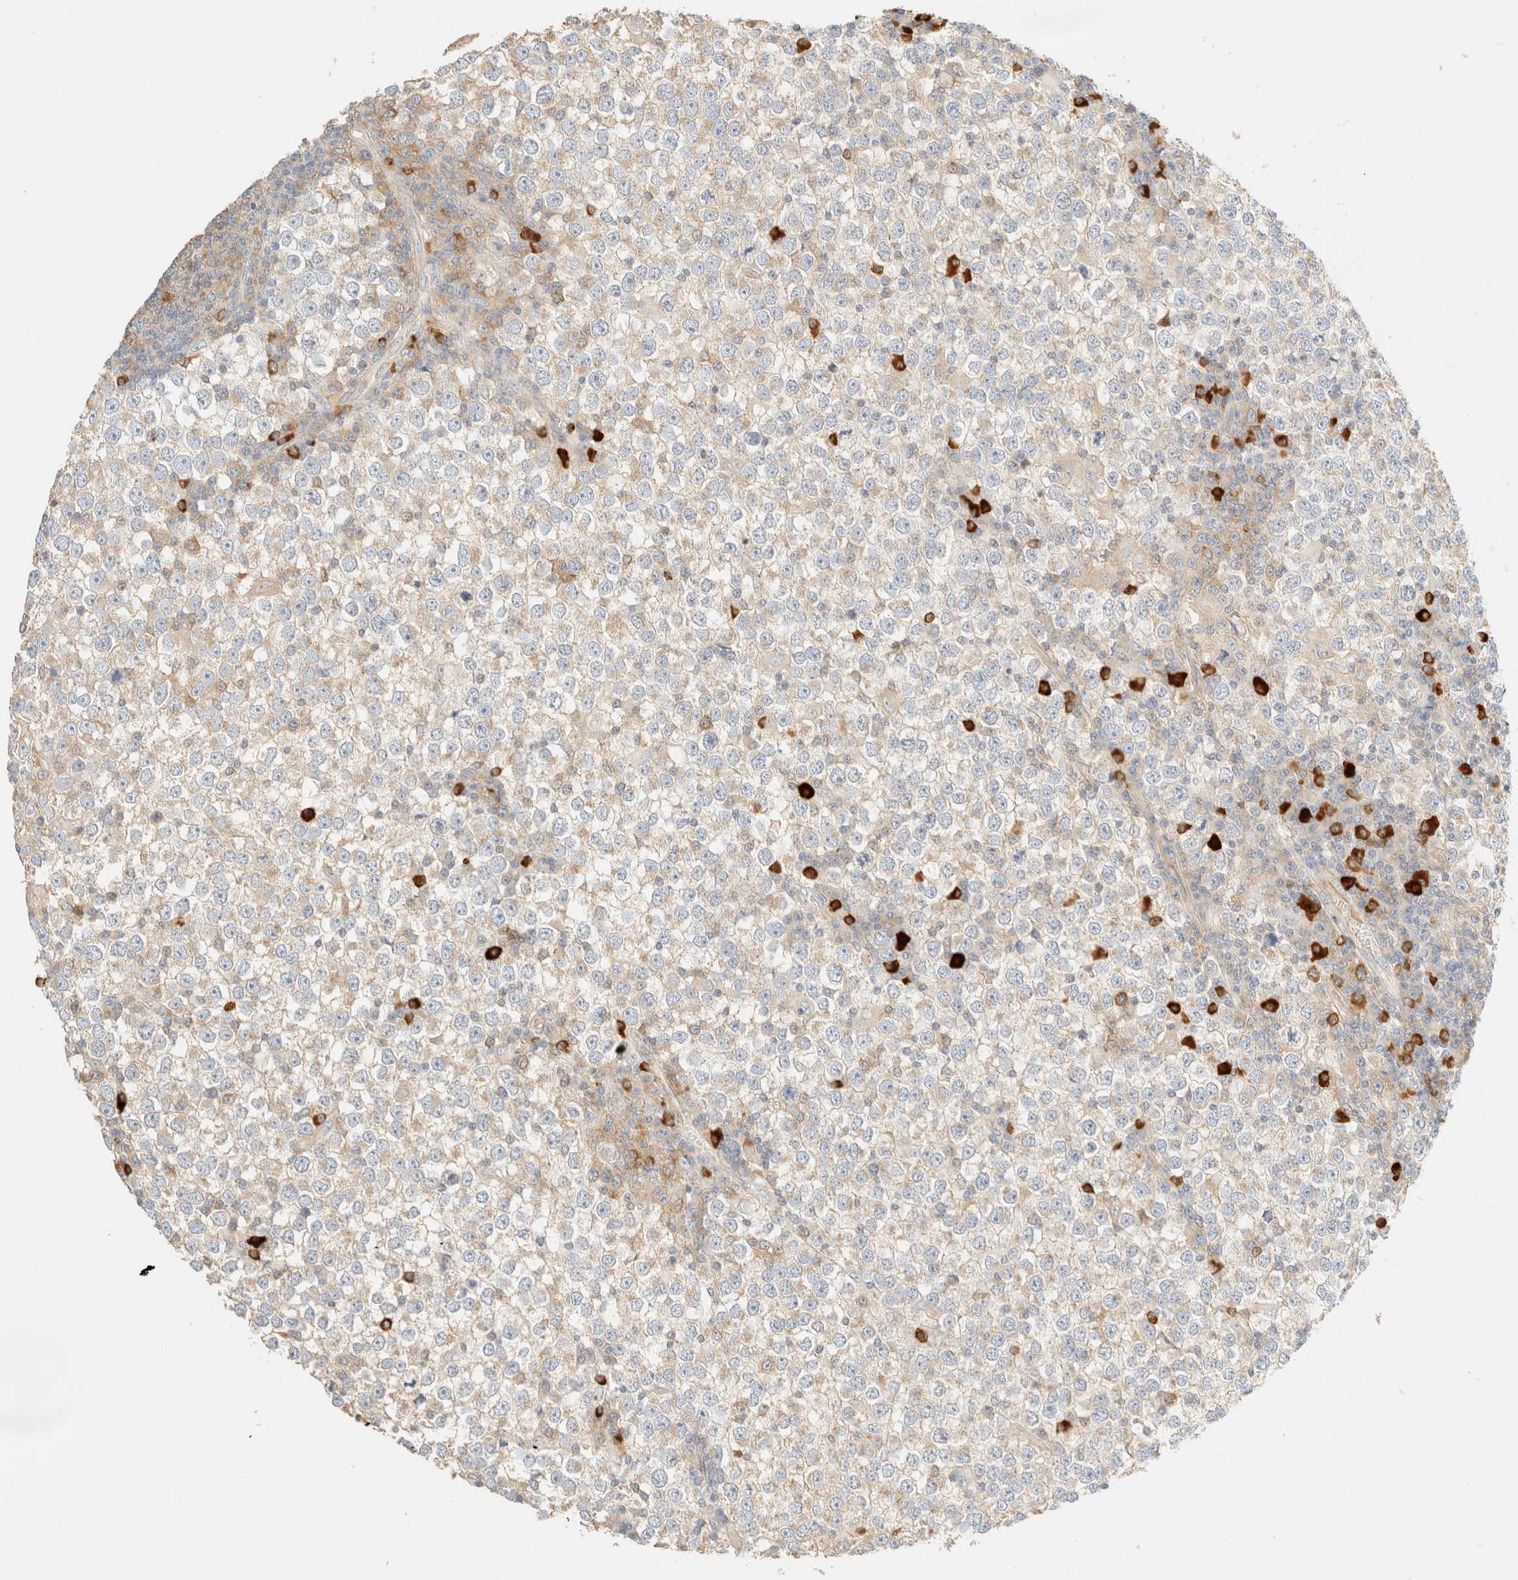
{"staining": {"intensity": "weak", "quantity": "<25%", "location": "cytoplasmic/membranous"}, "tissue": "testis cancer", "cell_type": "Tumor cells", "image_type": "cancer", "snomed": [{"axis": "morphology", "description": "Seminoma, NOS"}, {"axis": "topography", "description": "Testis"}], "caption": "Tumor cells are negative for protein expression in human testis cancer.", "gene": "FHOD1", "patient": {"sex": "male", "age": 65}}